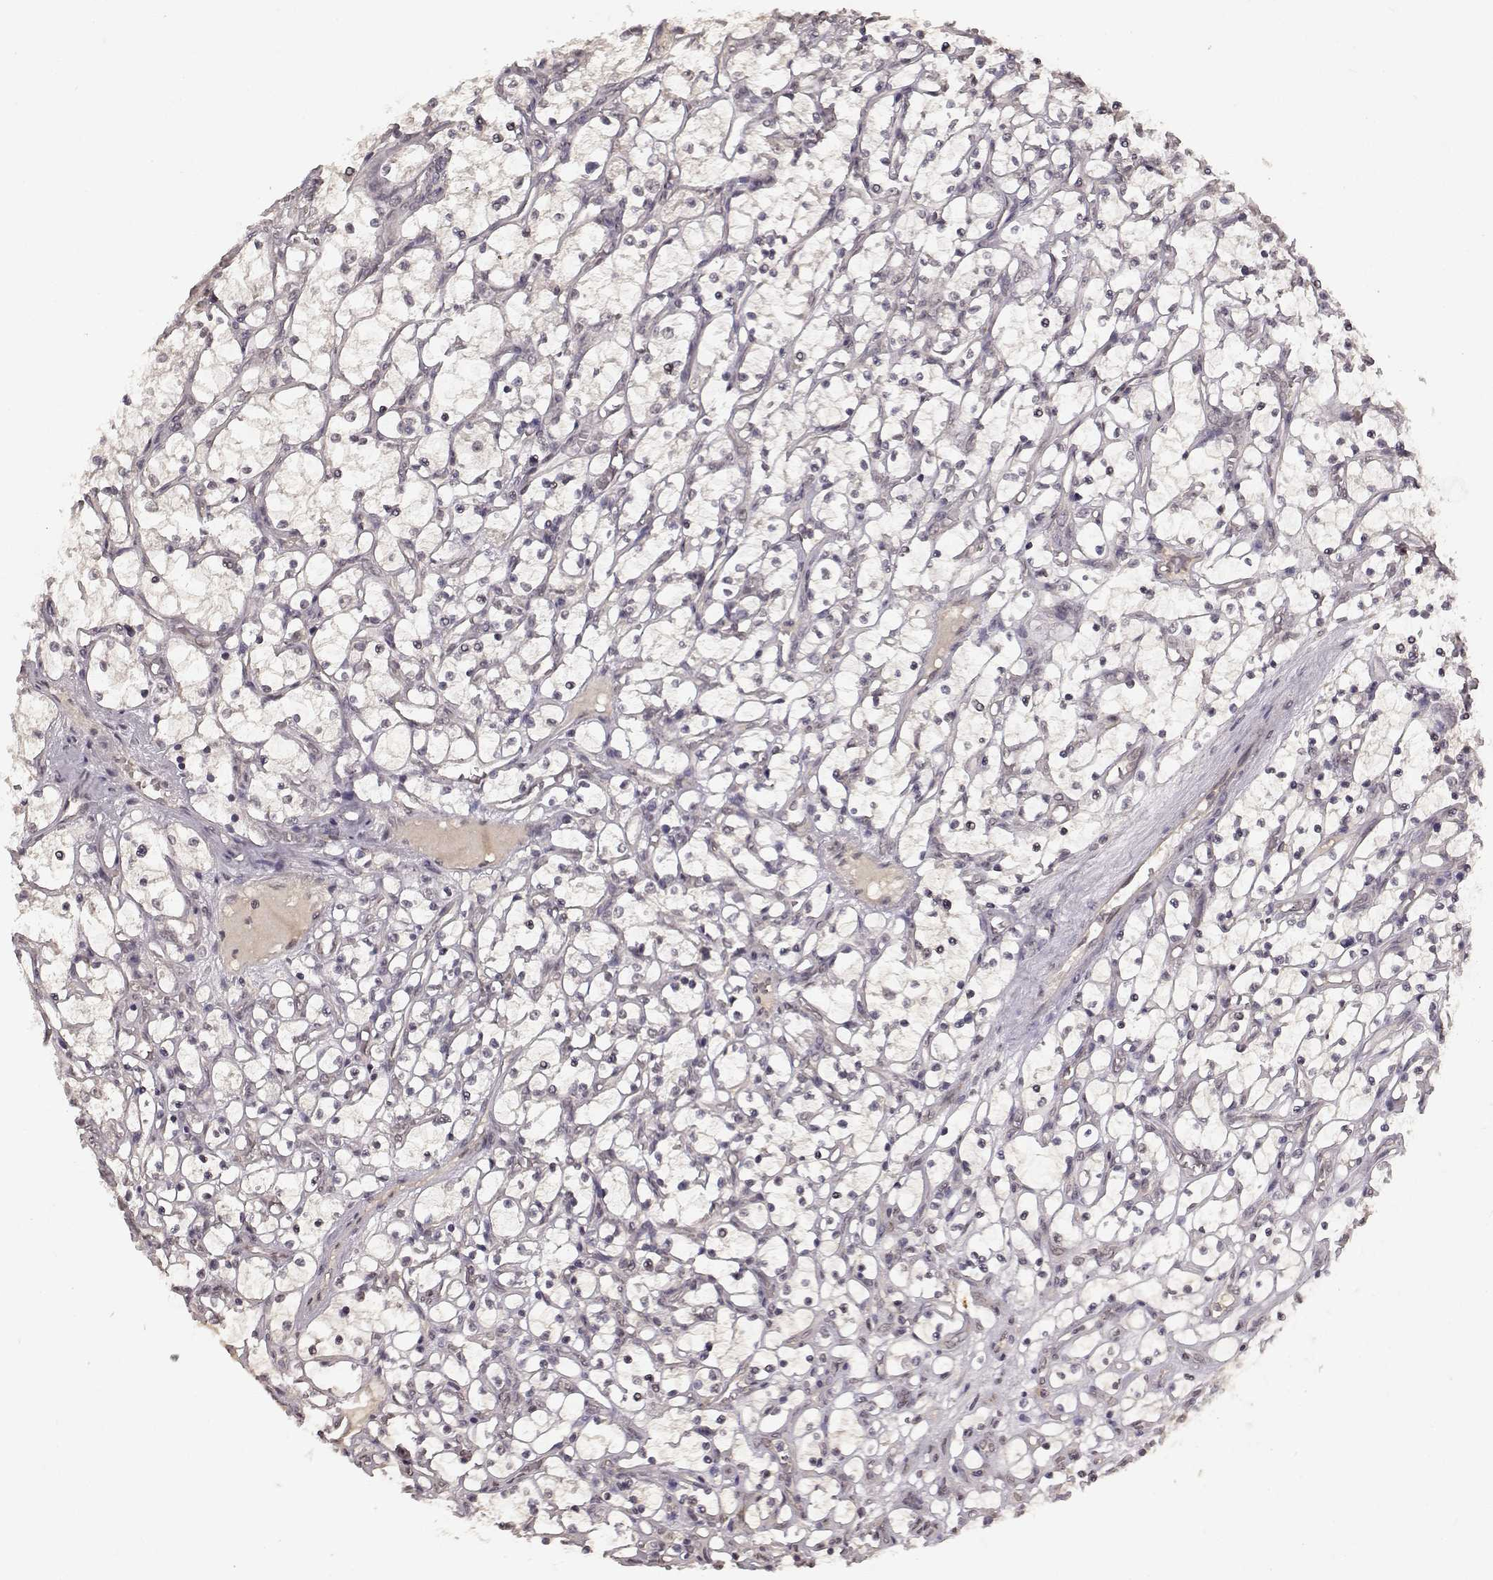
{"staining": {"intensity": "negative", "quantity": "none", "location": "none"}, "tissue": "renal cancer", "cell_type": "Tumor cells", "image_type": "cancer", "snomed": [{"axis": "morphology", "description": "Adenocarcinoma, NOS"}, {"axis": "topography", "description": "Kidney"}], "caption": "Immunohistochemistry (IHC) photomicrograph of renal cancer stained for a protein (brown), which exhibits no expression in tumor cells.", "gene": "NTRK2", "patient": {"sex": "female", "age": 69}}